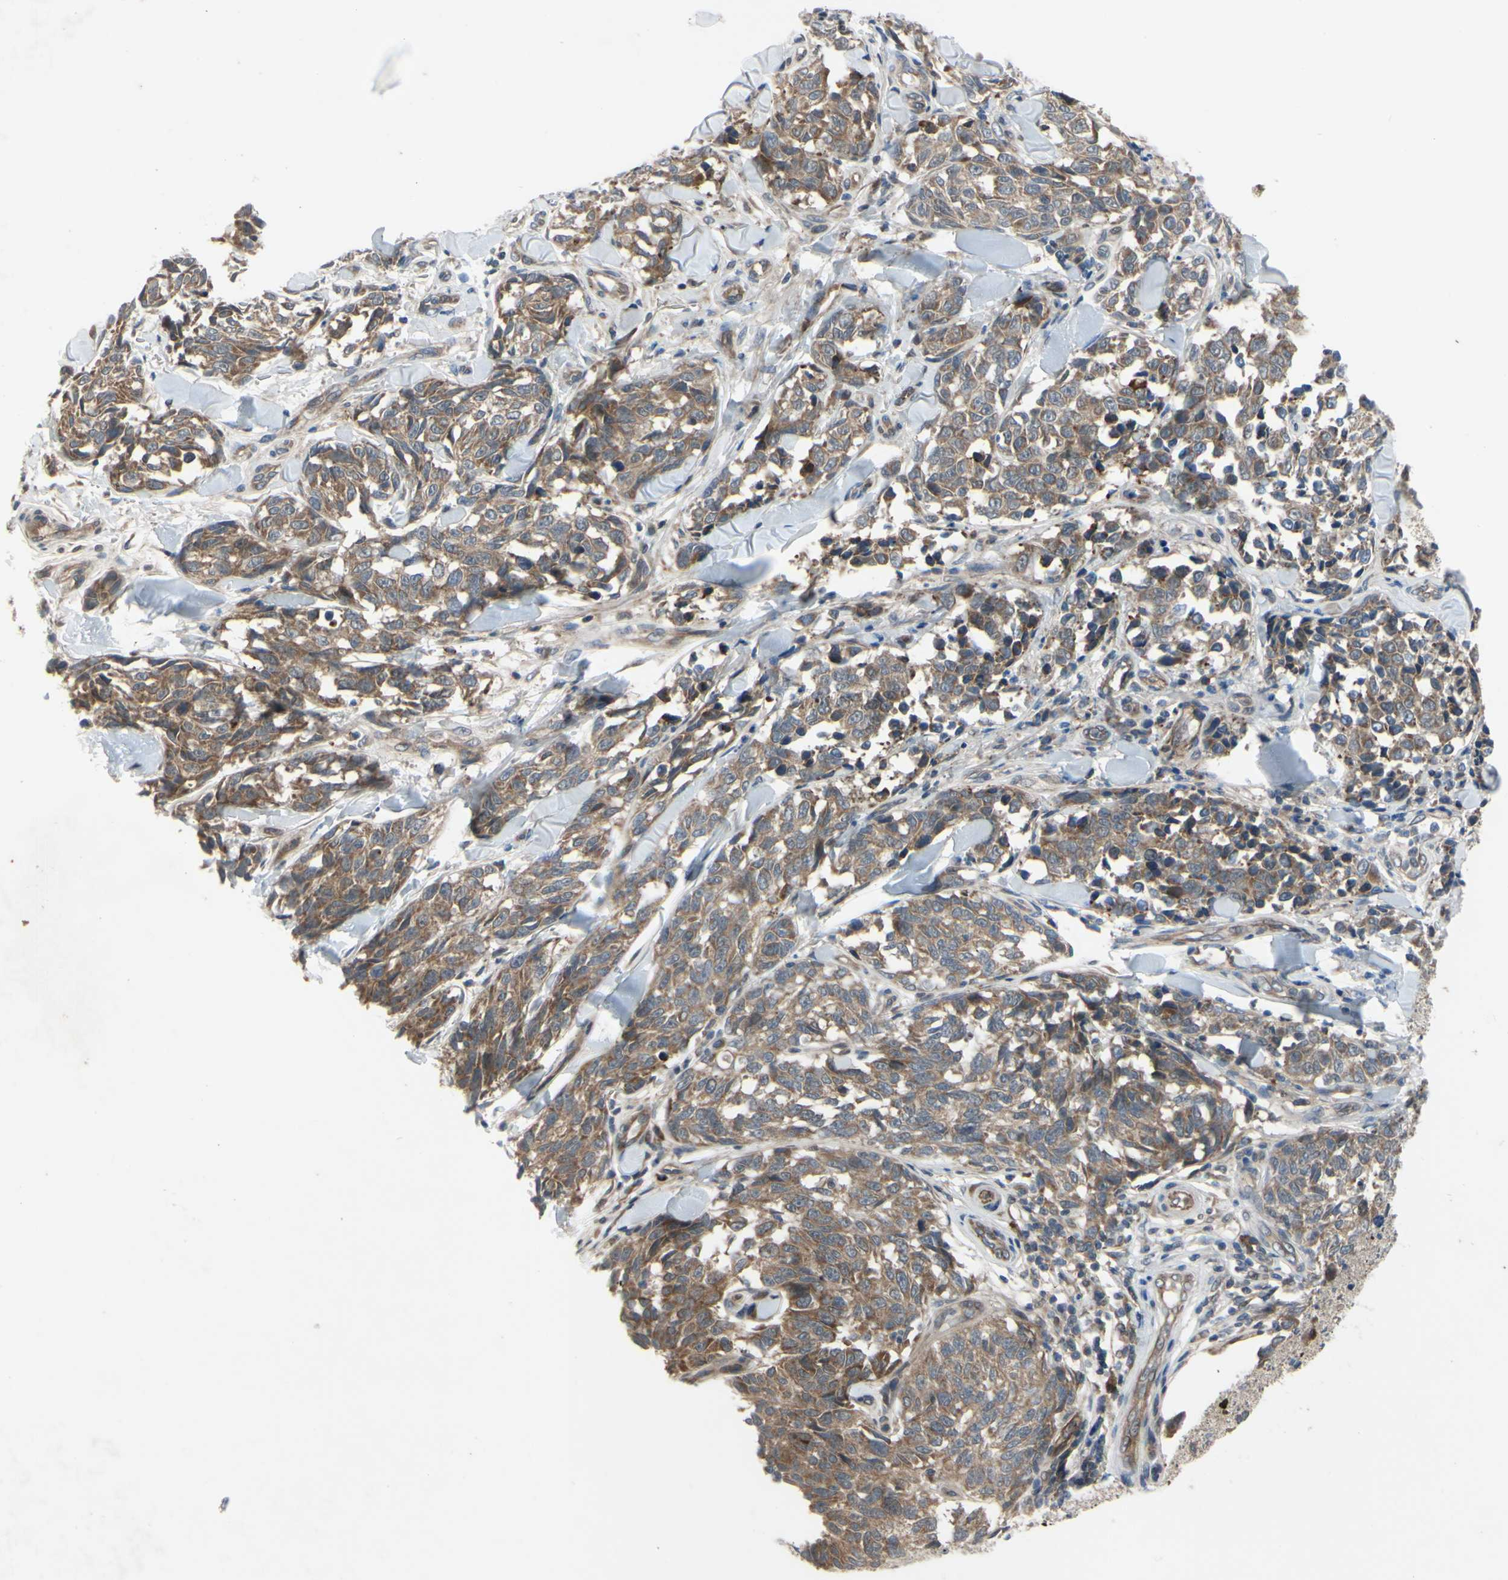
{"staining": {"intensity": "moderate", "quantity": ">75%", "location": "cytoplasmic/membranous"}, "tissue": "melanoma", "cell_type": "Tumor cells", "image_type": "cancer", "snomed": [{"axis": "morphology", "description": "Malignant melanoma, NOS"}, {"axis": "topography", "description": "Skin"}], "caption": "A micrograph of human melanoma stained for a protein demonstrates moderate cytoplasmic/membranous brown staining in tumor cells. (DAB IHC, brown staining for protein, blue staining for nuclei).", "gene": "XIAP", "patient": {"sex": "female", "age": 64}}